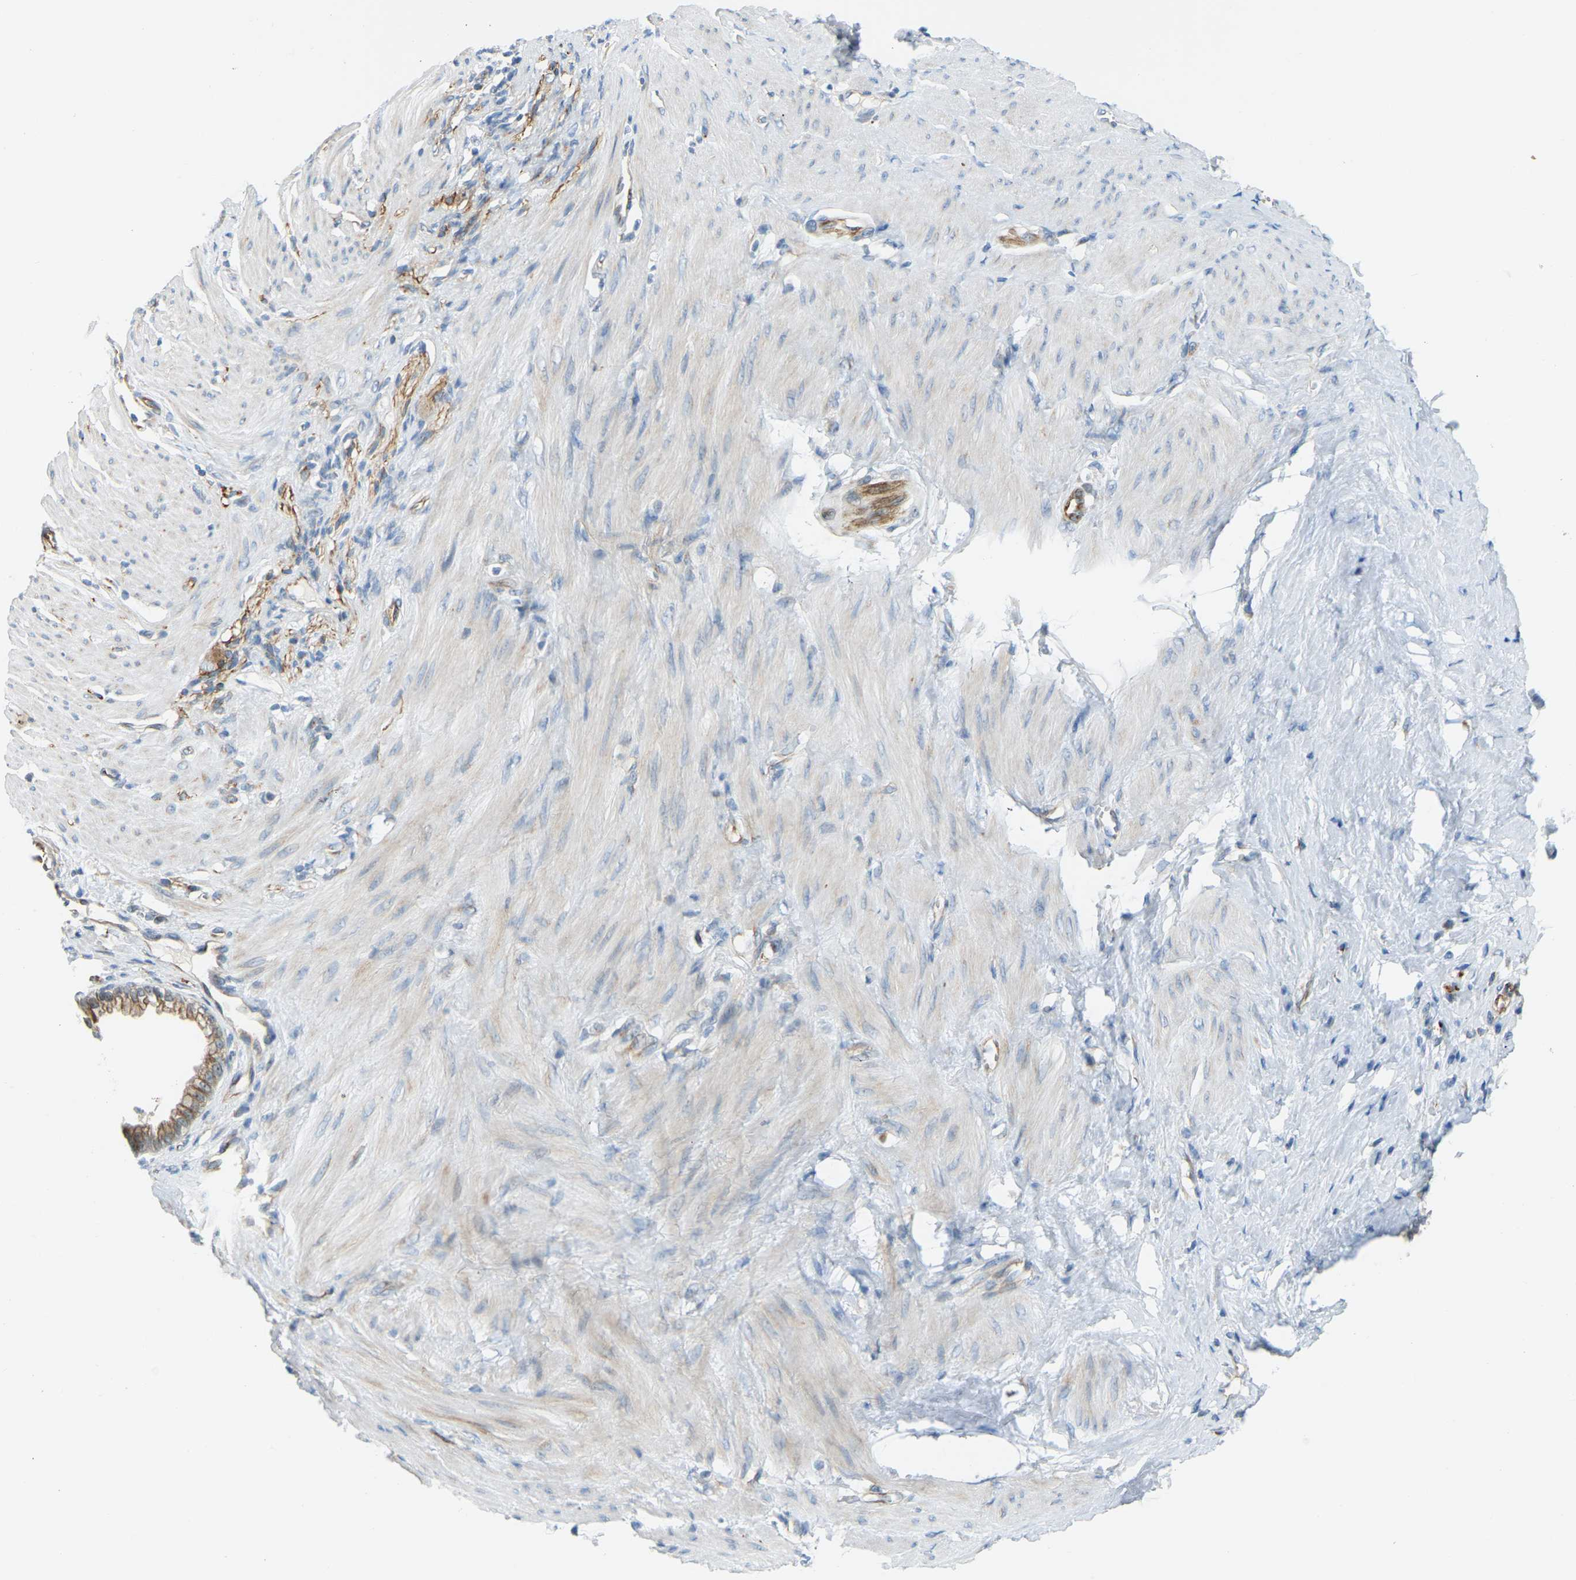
{"staining": {"intensity": "moderate", "quantity": ">75%", "location": "cytoplasmic/membranous"}, "tissue": "pancreatic cancer", "cell_type": "Tumor cells", "image_type": "cancer", "snomed": [{"axis": "morphology", "description": "Adenocarcinoma, NOS"}, {"axis": "topography", "description": "Pancreas"}], "caption": "Pancreatic cancer stained with a brown dye reveals moderate cytoplasmic/membranous positive positivity in approximately >75% of tumor cells.", "gene": "NME8", "patient": {"sex": "male", "age": 69}}